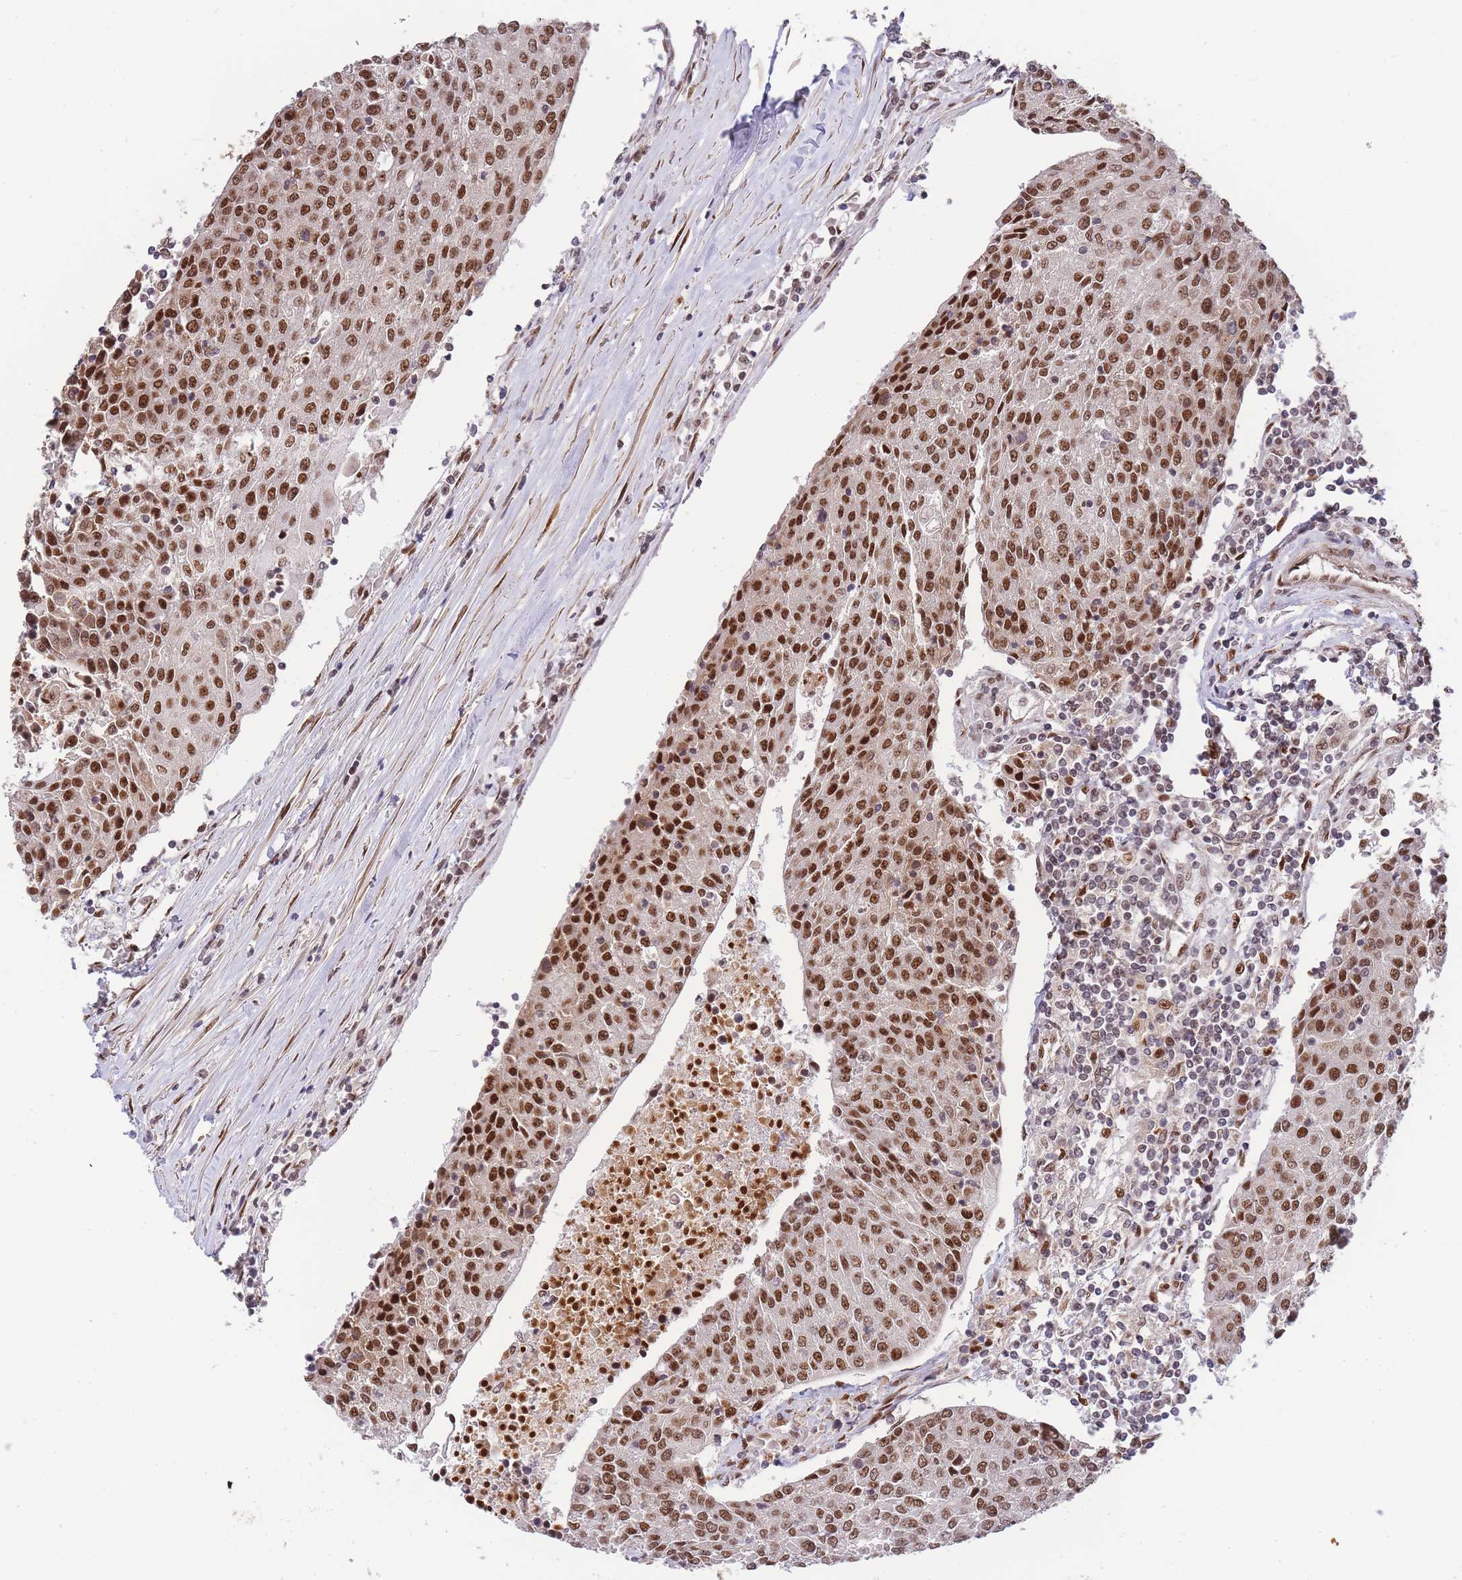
{"staining": {"intensity": "strong", "quantity": ">75%", "location": "nuclear"}, "tissue": "urothelial cancer", "cell_type": "Tumor cells", "image_type": "cancer", "snomed": [{"axis": "morphology", "description": "Urothelial carcinoma, High grade"}, {"axis": "topography", "description": "Urinary bladder"}], "caption": "This is an image of immunohistochemistry staining of urothelial carcinoma (high-grade), which shows strong staining in the nuclear of tumor cells.", "gene": "PRKDC", "patient": {"sex": "female", "age": 85}}